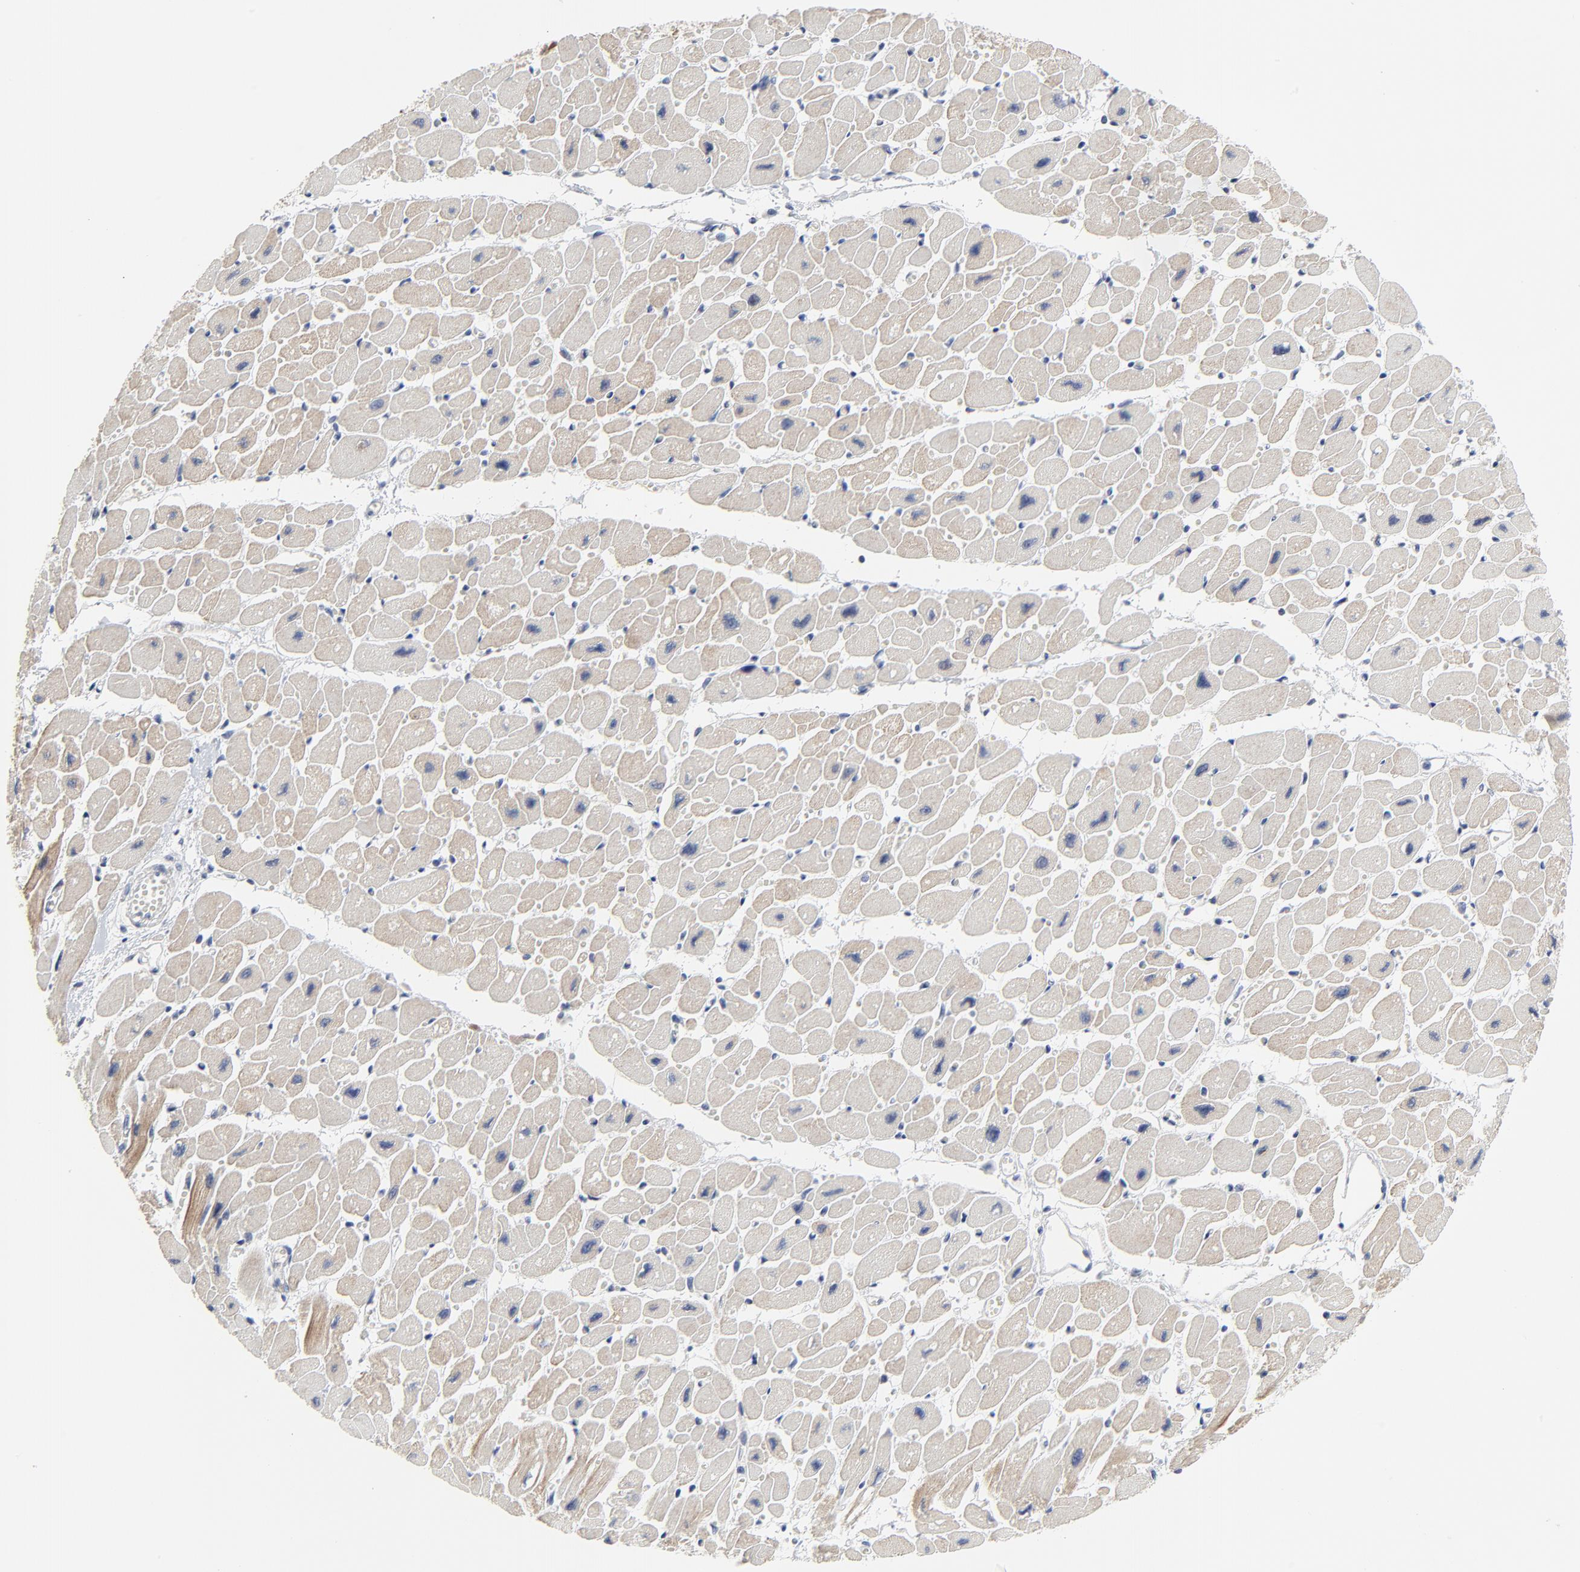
{"staining": {"intensity": "negative", "quantity": "none", "location": "none"}, "tissue": "heart muscle", "cell_type": "Cardiomyocytes", "image_type": "normal", "snomed": [{"axis": "morphology", "description": "Normal tissue, NOS"}, {"axis": "topography", "description": "Heart"}], "caption": "The image demonstrates no significant expression in cardiomyocytes of heart muscle.", "gene": "NLGN3", "patient": {"sex": "female", "age": 54}}